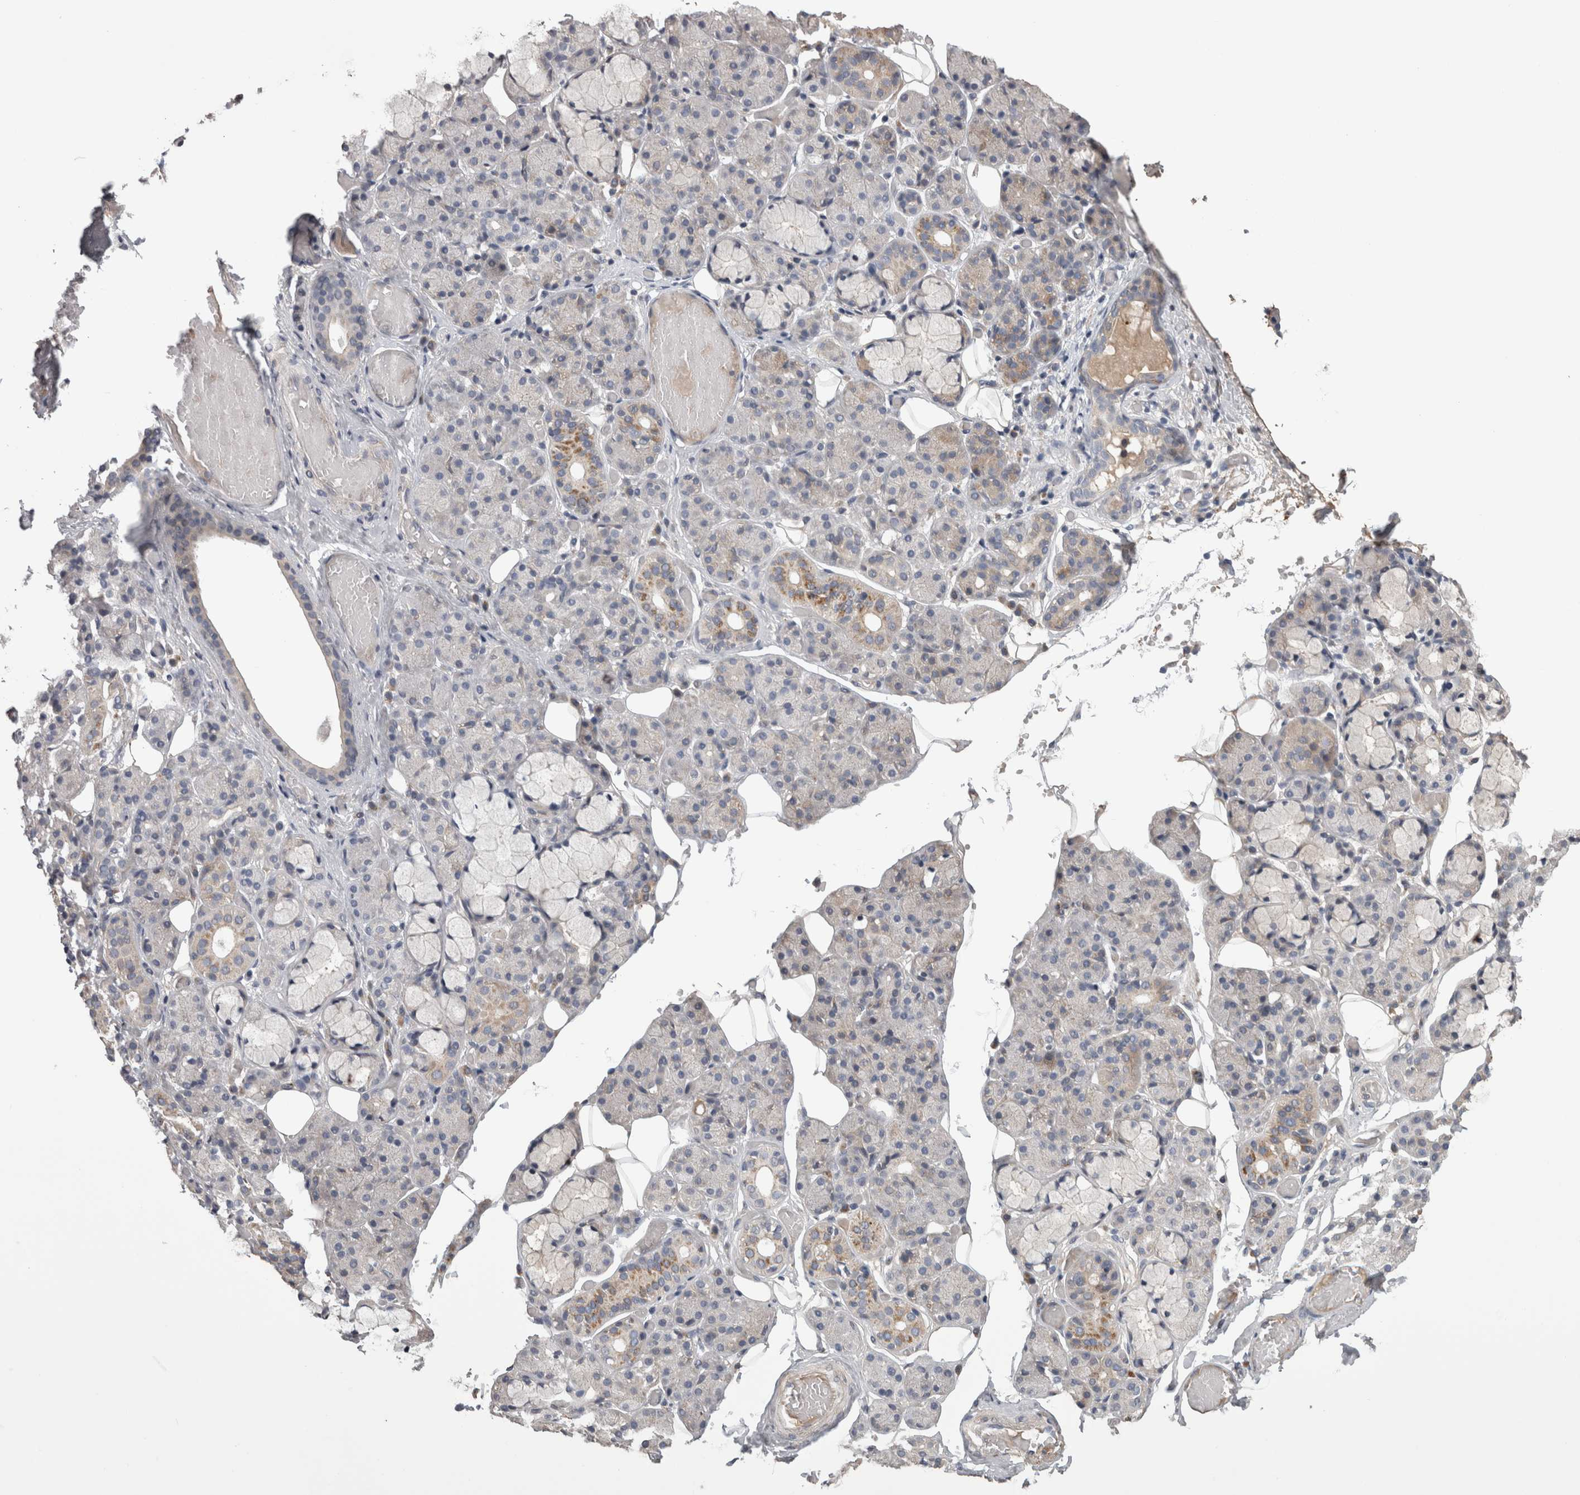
{"staining": {"intensity": "weak", "quantity": "<25%", "location": "cytoplasmic/membranous"}, "tissue": "salivary gland", "cell_type": "Glandular cells", "image_type": "normal", "snomed": [{"axis": "morphology", "description": "Normal tissue, NOS"}, {"axis": "topography", "description": "Salivary gland"}], "caption": "Salivary gland was stained to show a protein in brown. There is no significant positivity in glandular cells. Brightfield microscopy of immunohistochemistry stained with DAB (3,3'-diaminobenzidine) (brown) and hematoxylin (blue), captured at high magnification.", "gene": "STC1", "patient": {"sex": "male", "age": 63}}